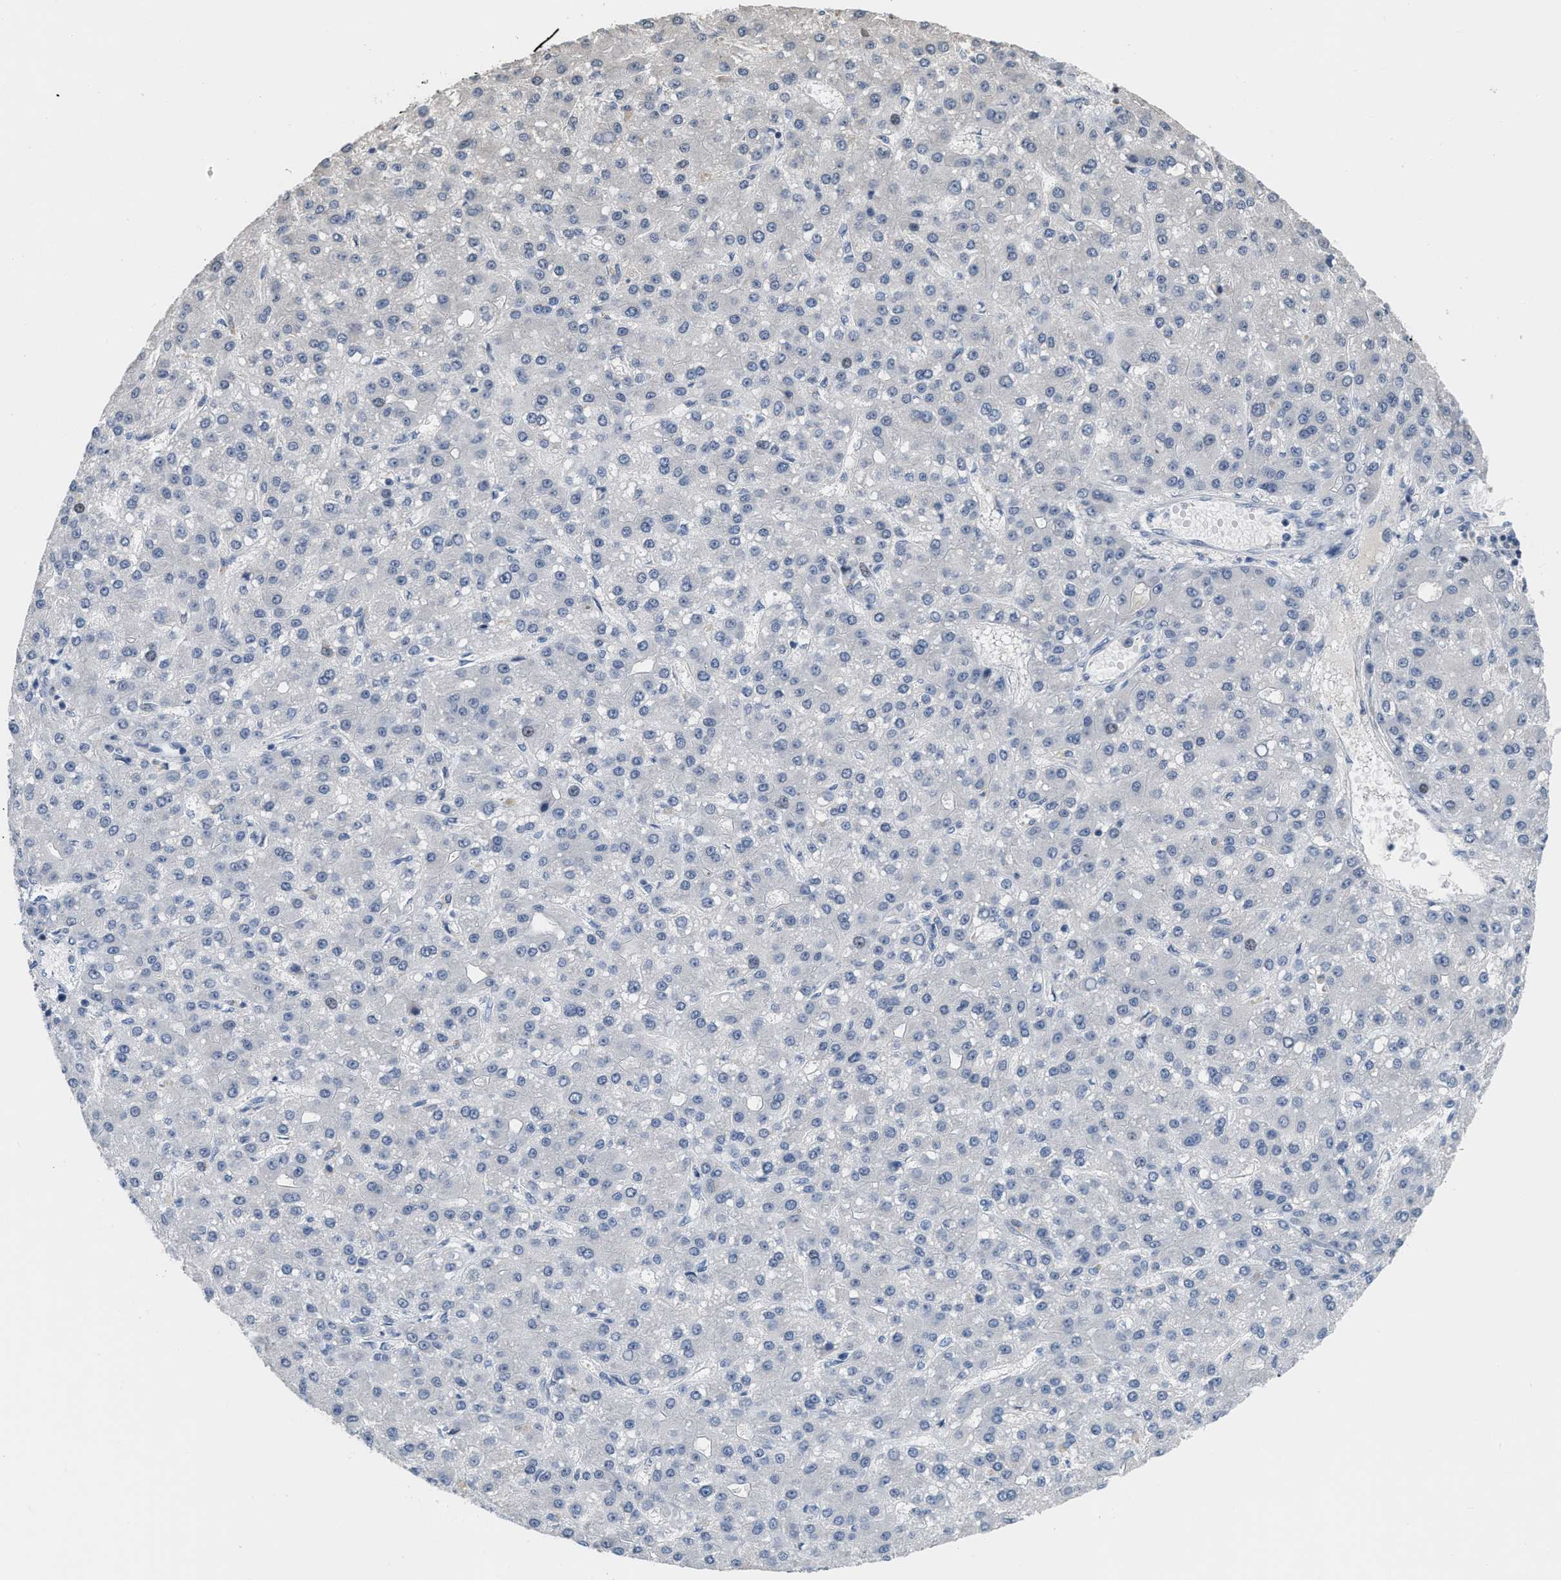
{"staining": {"intensity": "negative", "quantity": "none", "location": "none"}, "tissue": "liver cancer", "cell_type": "Tumor cells", "image_type": "cancer", "snomed": [{"axis": "morphology", "description": "Carcinoma, Hepatocellular, NOS"}, {"axis": "topography", "description": "Liver"}], "caption": "A photomicrograph of human liver cancer is negative for staining in tumor cells.", "gene": "SETDB1", "patient": {"sex": "male", "age": 67}}